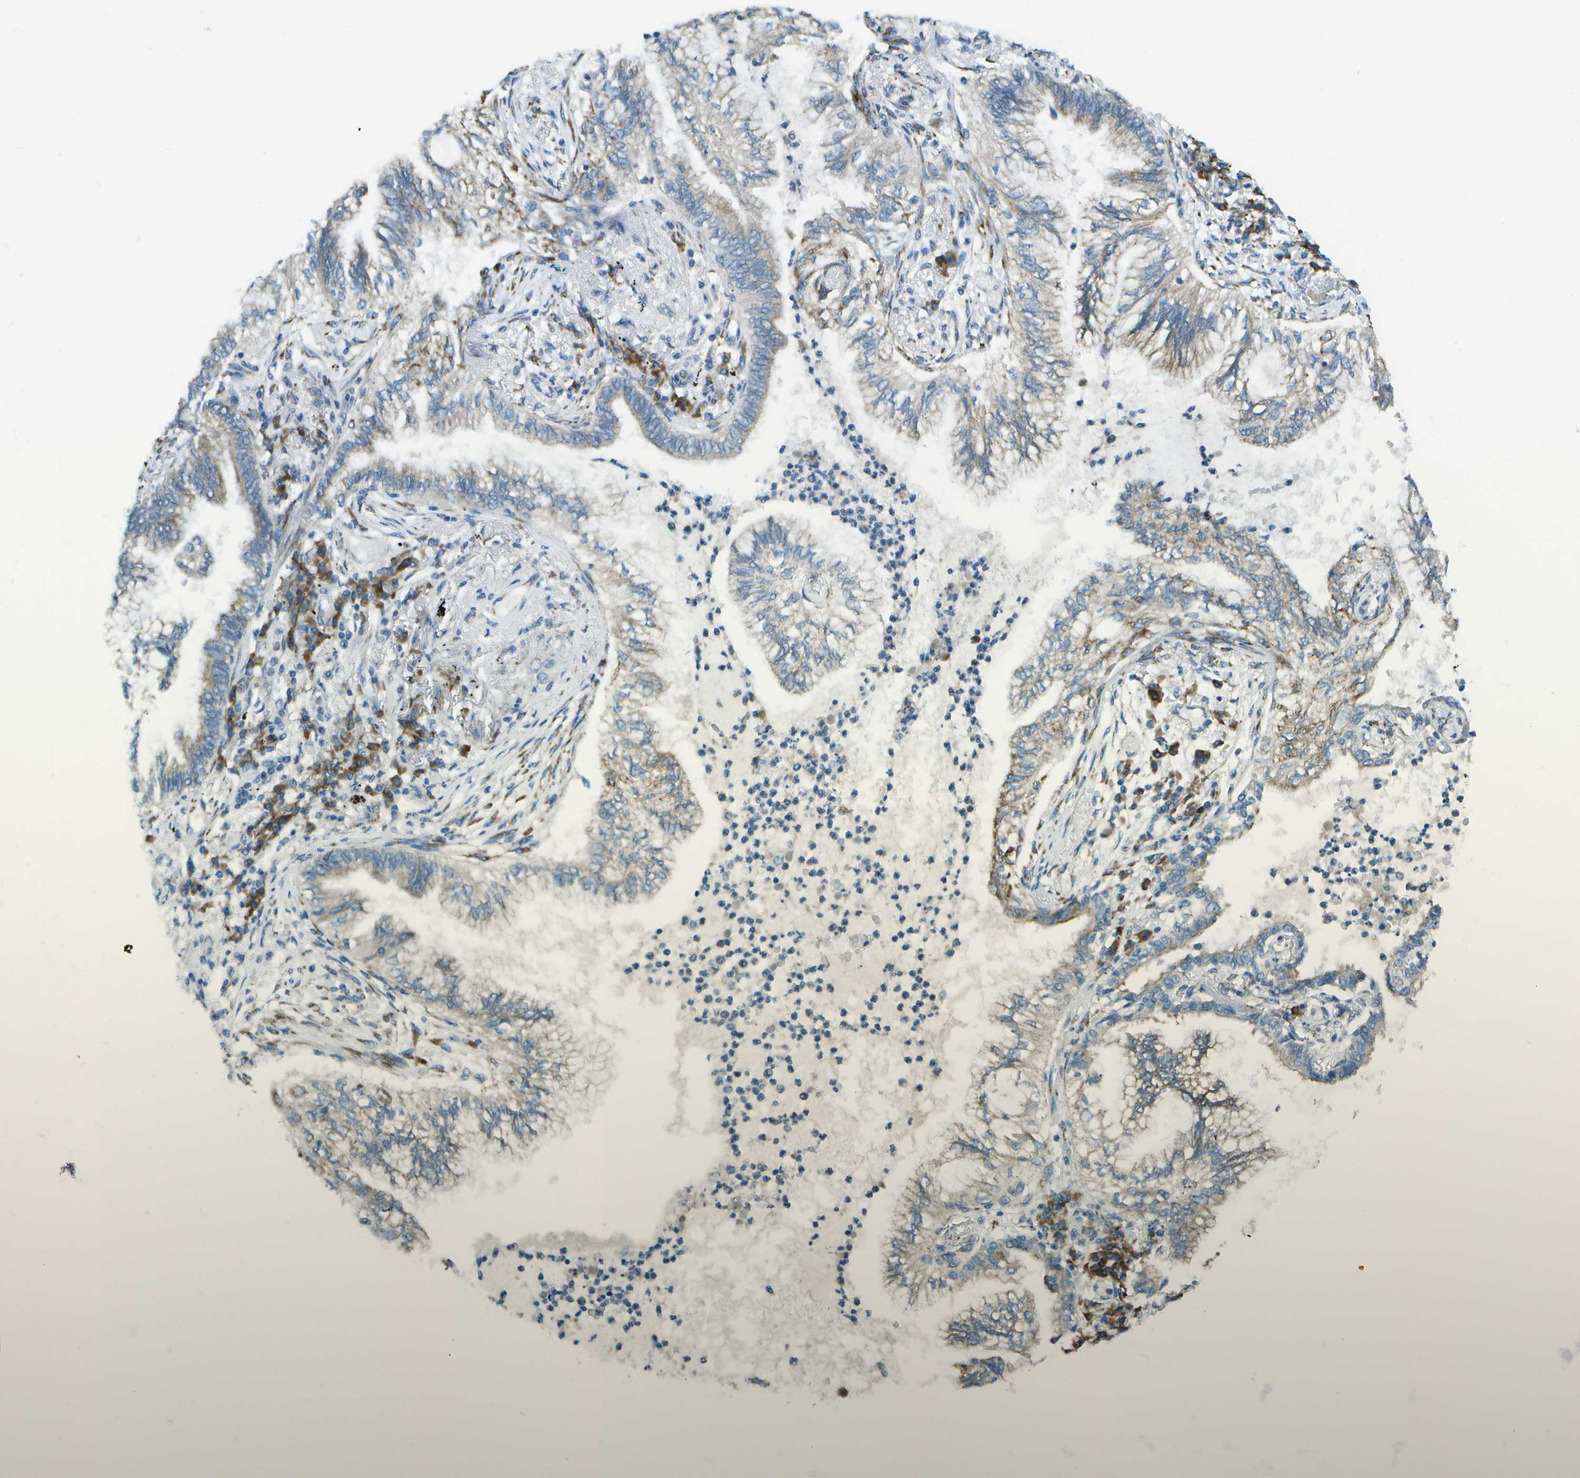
{"staining": {"intensity": "weak", "quantity": "25%-75%", "location": "cytoplasmic/membranous"}, "tissue": "lung cancer", "cell_type": "Tumor cells", "image_type": "cancer", "snomed": [{"axis": "morphology", "description": "Normal tissue, NOS"}, {"axis": "morphology", "description": "Adenocarcinoma, NOS"}, {"axis": "topography", "description": "Bronchus"}, {"axis": "topography", "description": "Lung"}], "caption": "Protein expression analysis of lung cancer shows weak cytoplasmic/membranous expression in about 25%-75% of tumor cells.", "gene": "KCTD3", "patient": {"sex": "female", "age": 70}}